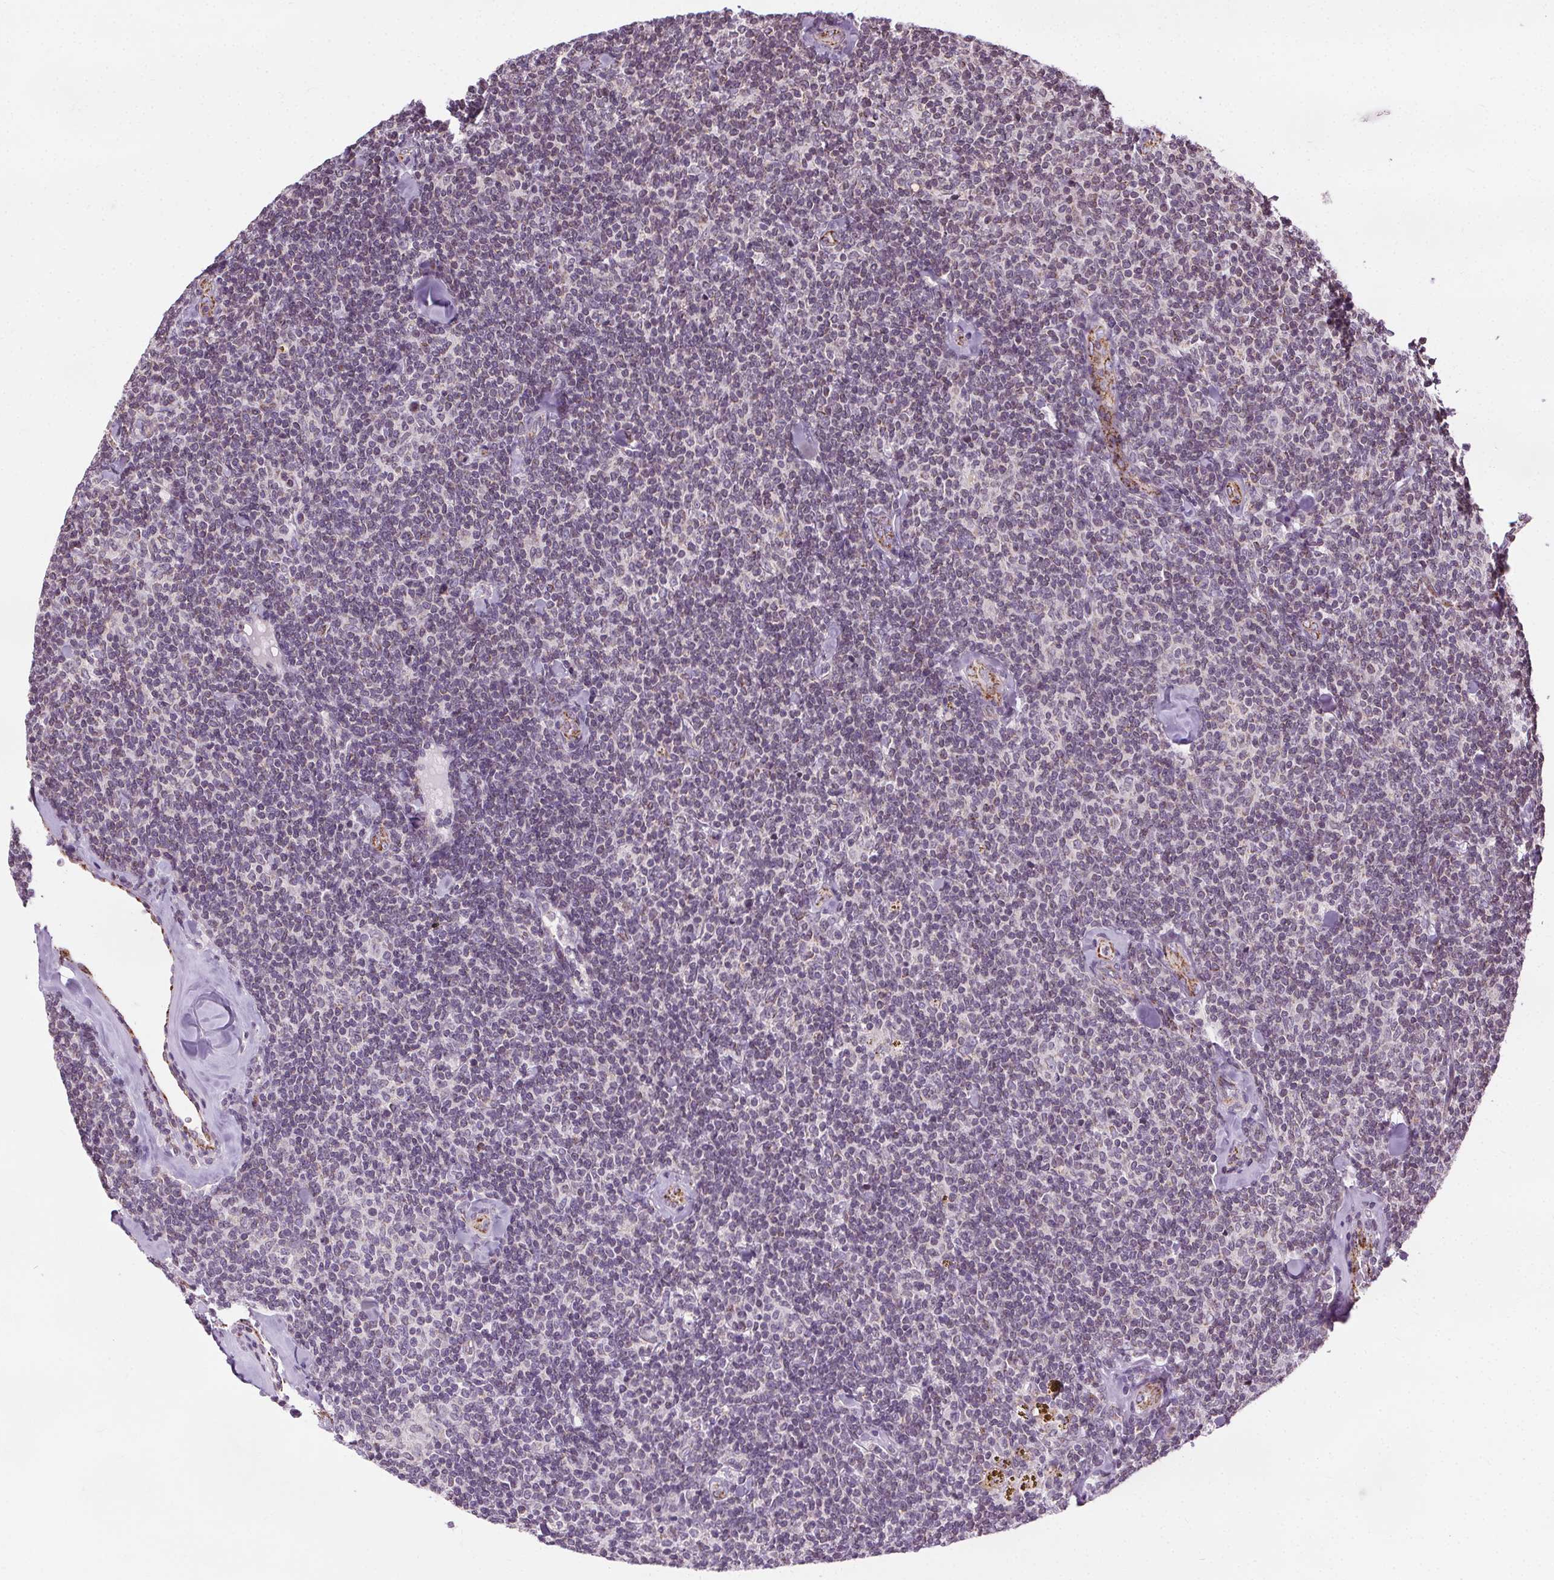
{"staining": {"intensity": "negative", "quantity": "none", "location": "none"}, "tissue": "lymphoma", "cell_type": "Tumor cells", "image_type": "cancer", "snomed": [{"axis": "morphology", "description": "Malignant lymphoma, non-Hodgkin's type, Low grade"}, {"axis": "topography", "description": "Lymph node"}], "caption": "Lymphoma was stained to show a protein in brown. There is no significant expression in tumor cells.", "gene": "LFNG", "patient": {"sex": "female", "age": 56}}